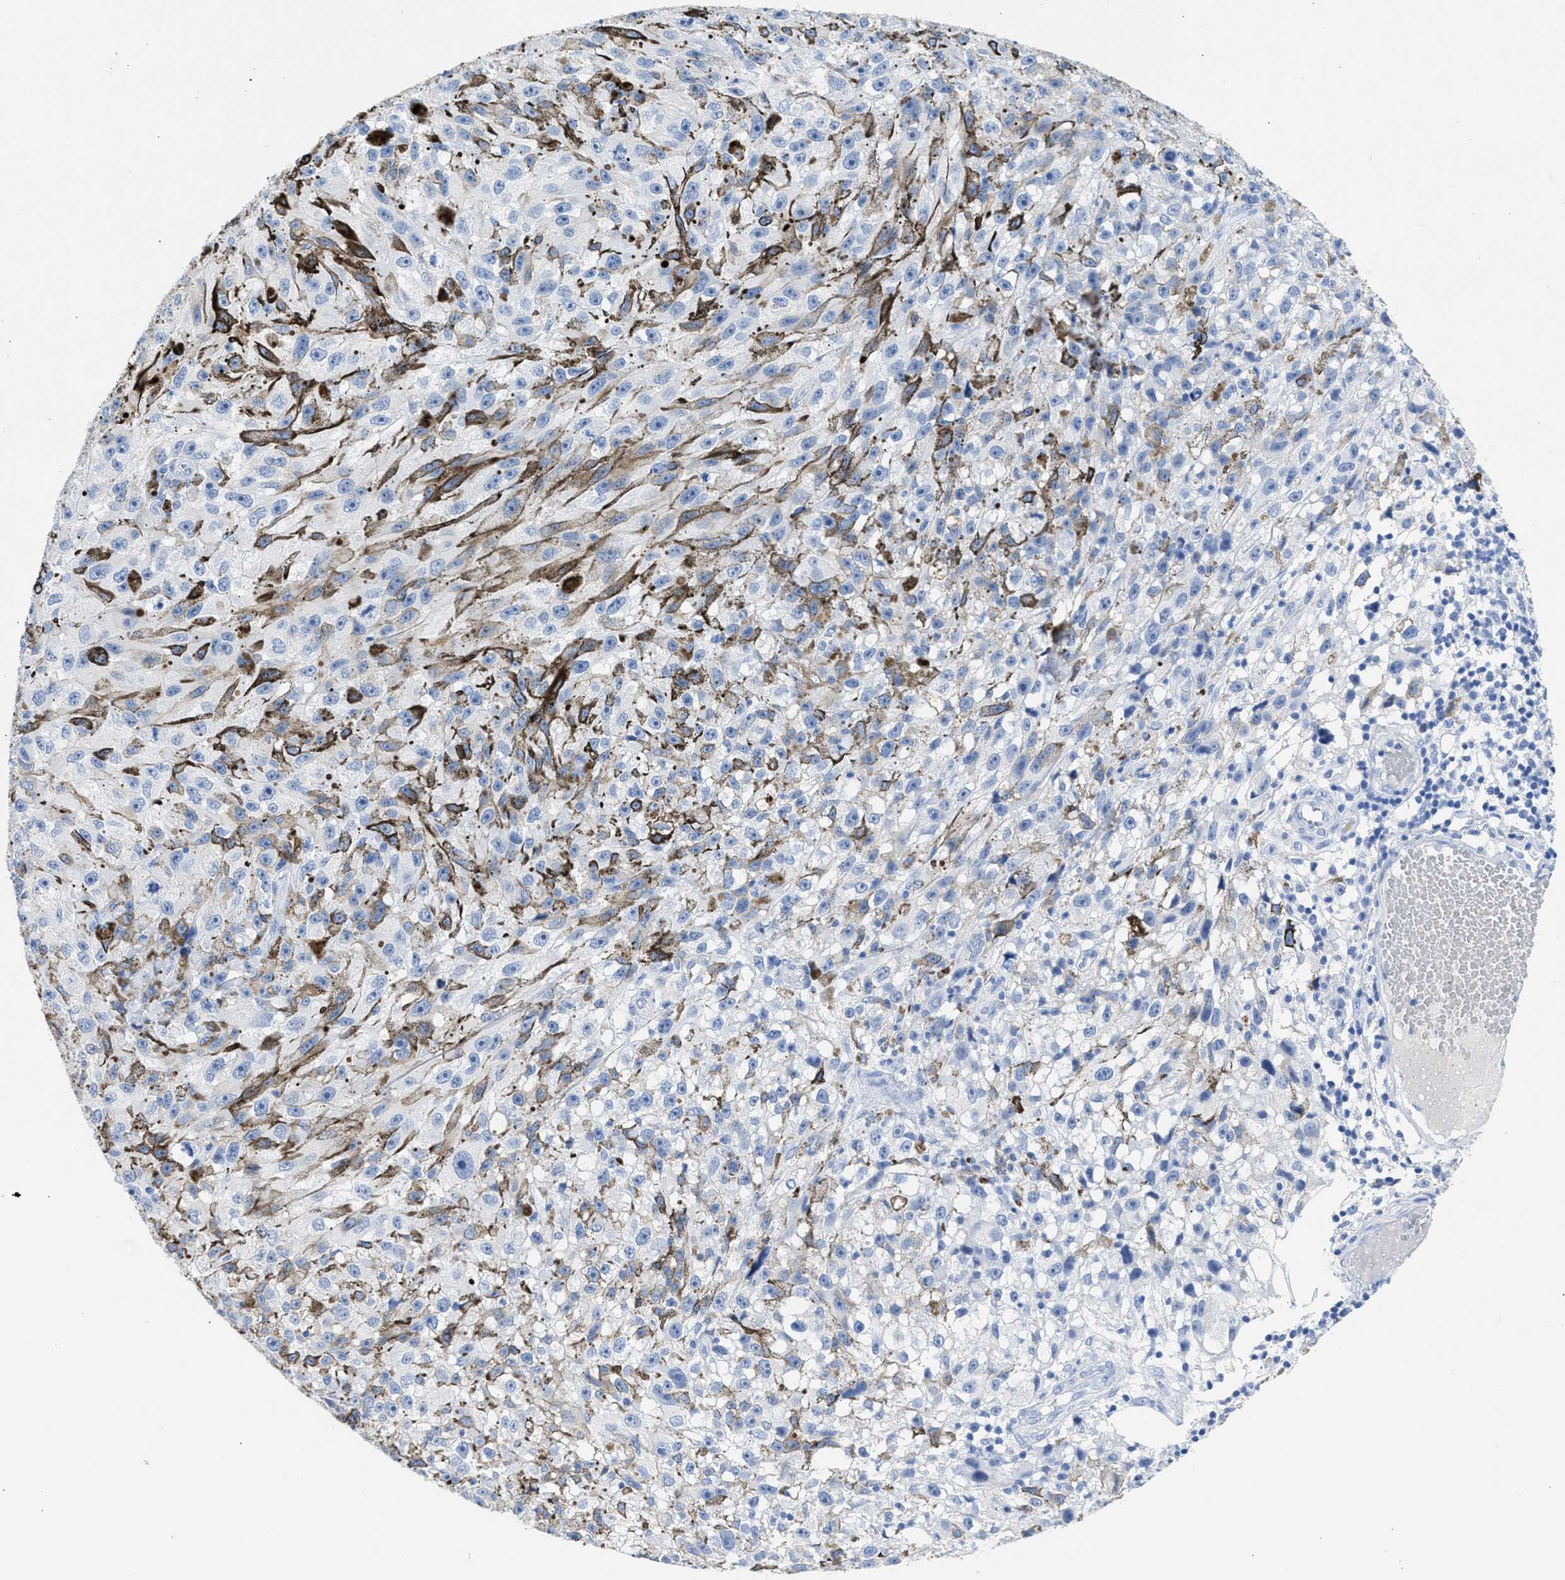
{"staining": {"intensity": "negative", "quantity": "none", "location": "none"}, "tissue": "melanoma", "cell_type": "Tumor cells", "image_type": "cancer", "snomed": [{"axis": "morphology", "description": "Malignant melanoma, NOS"}, {"axis": "topography", "description": "Skin"}], "caption": "This is a histopathology image of immunohistochemistry staining of malignant melanoma, which shows no positivity in tumor cells. (IHC, brightfield microscopy, high magnification).", "gene": "NCAM1", "patient": {"sex": "female", "age": 104}}